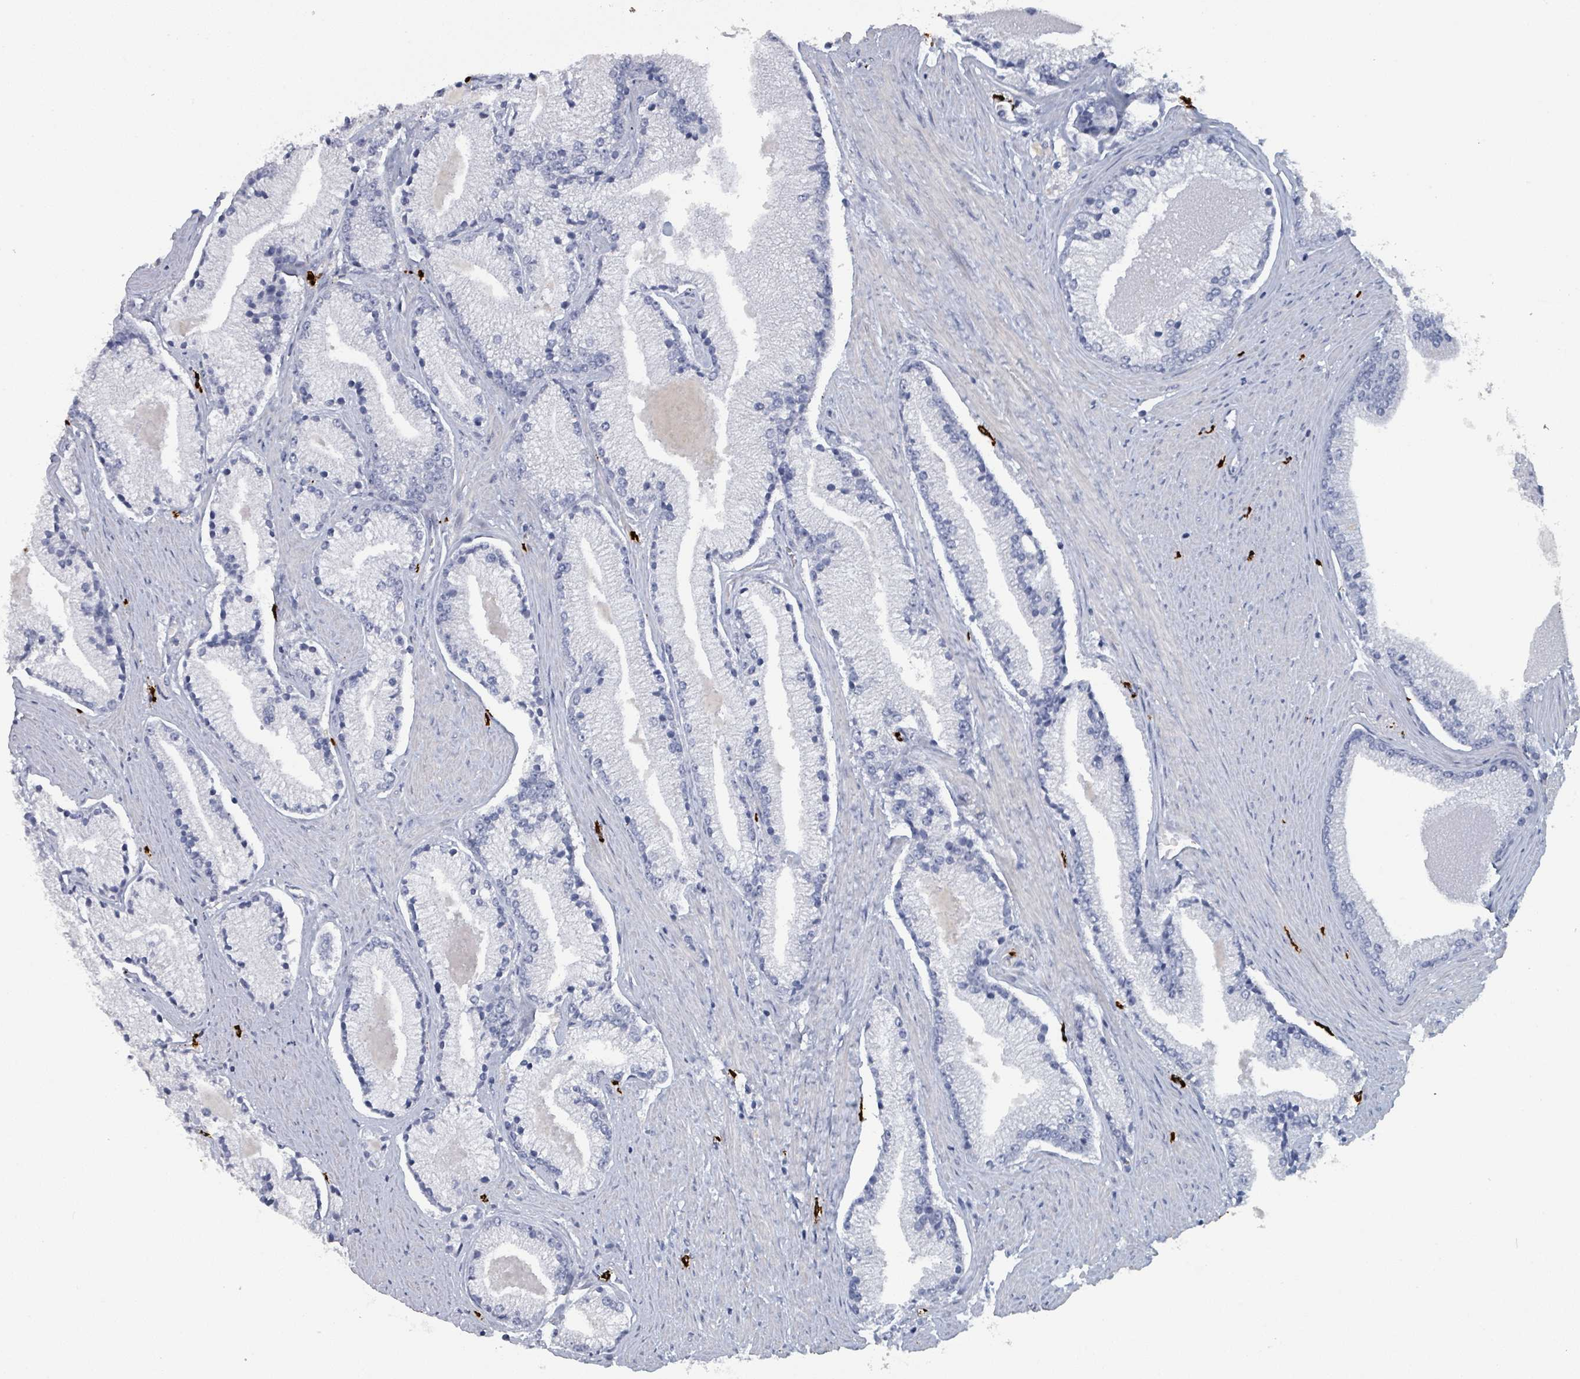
{"staining": {"intensity": "negative", "quantity": "none", "location": "none"}, "tissue": "prostate cancer", "cell_type": "Tumor cells", "image_type": "cancer", "snomed": [{"axis": "morphology", "description": "Adenocarcinoma, High grade"}, {"axis": "topography", "description": "Prostate"}], "caption": "The micrograph displays no staining of tumor cells in high-grade adenocarcinoma (prostate).", "gene": "VPS13D", "patient": {"sex": "male", "age": 67}}